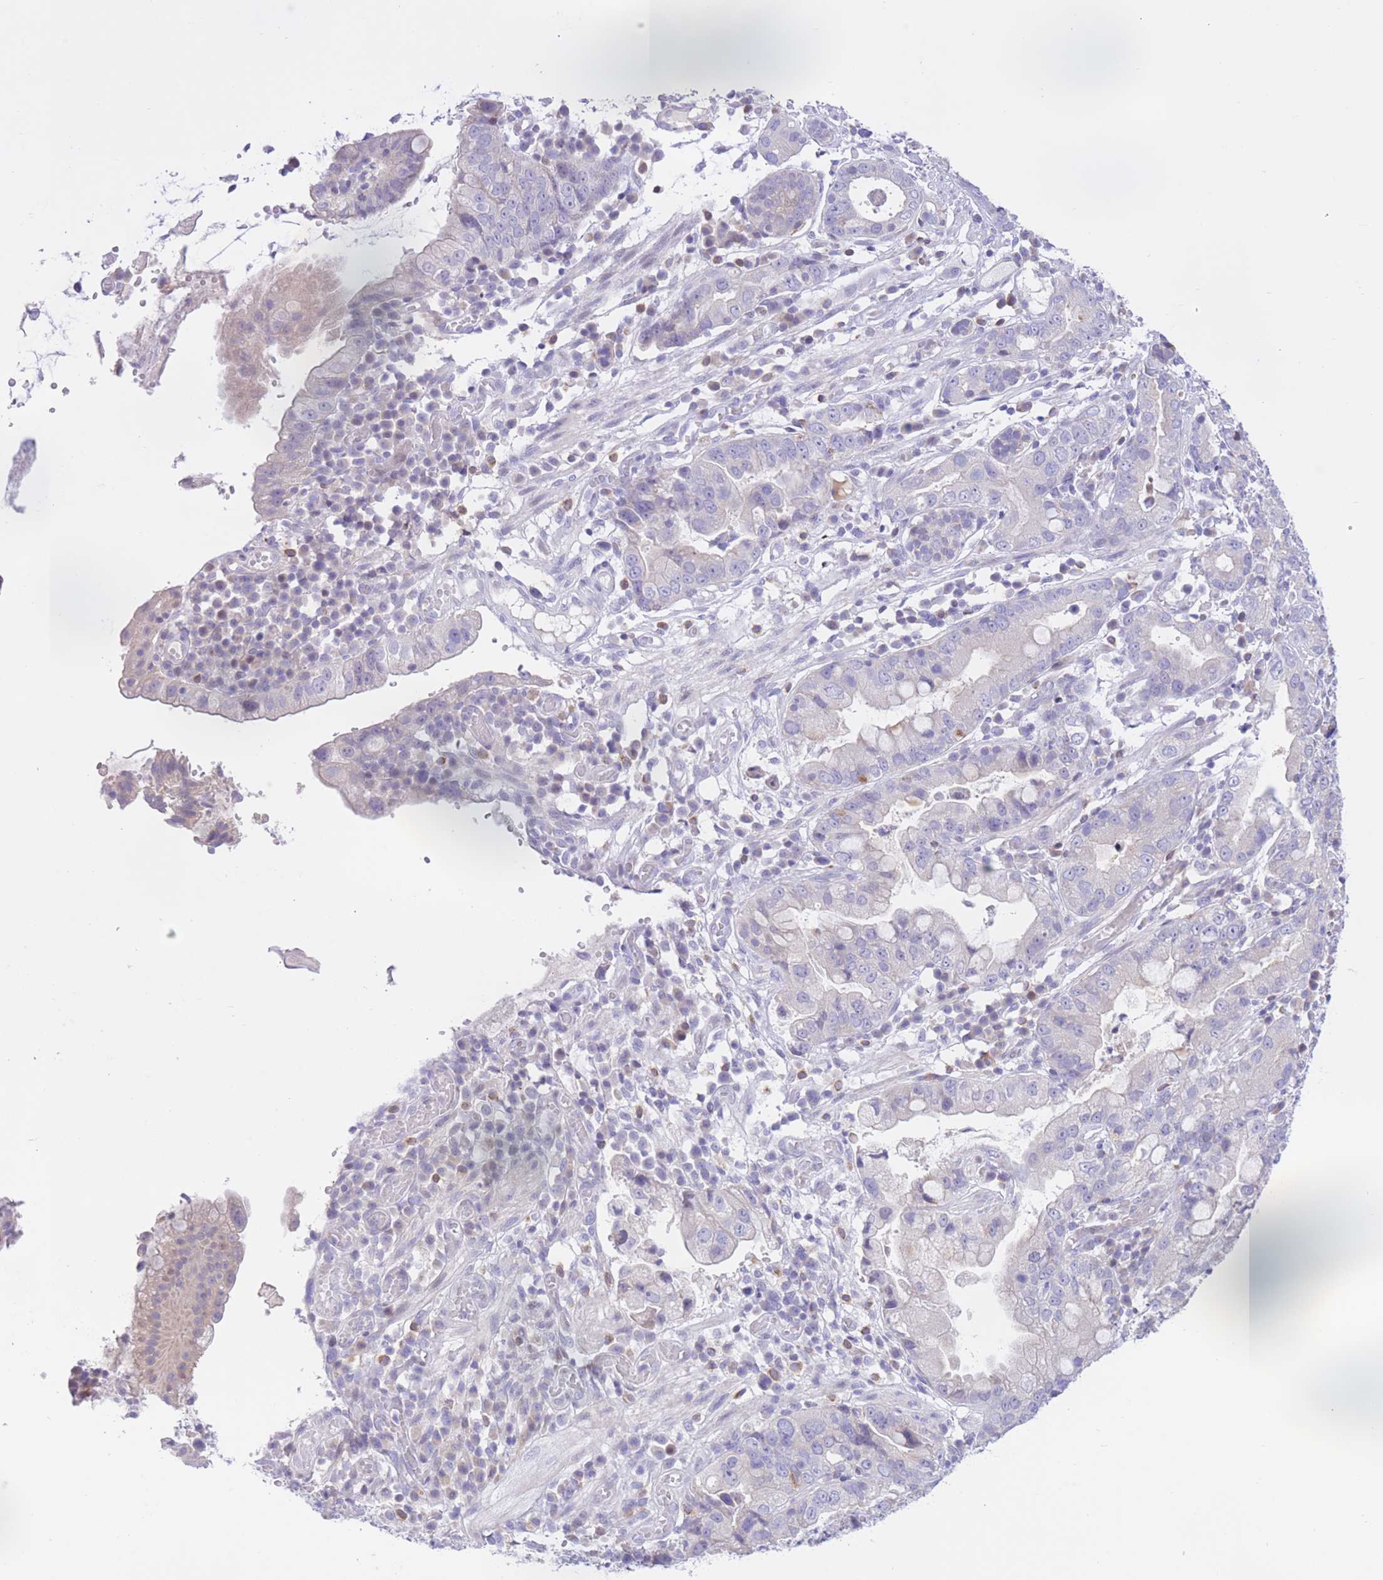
{"staining": {"intensity": "negative", "quantity": "none", "location": "none"}, "tissue": "stomach cancer", "cell_type": "Tumor cells", "image_type": "cancer", "snomed": [{"axis": "morphology", "description": "Adenocarcinoma, NOS"}, {"axis": "topography", "description": "Stomach"}], "caption": "Immunohistochemistry photomicrograph of neoplastic tissue: stomach cancer (adenocarcinoma) stained with DAB exhibits no significant protein staining in tumor cells.", "gene": "RPL39L", "patient": {"sex": "male", "age": 55}}